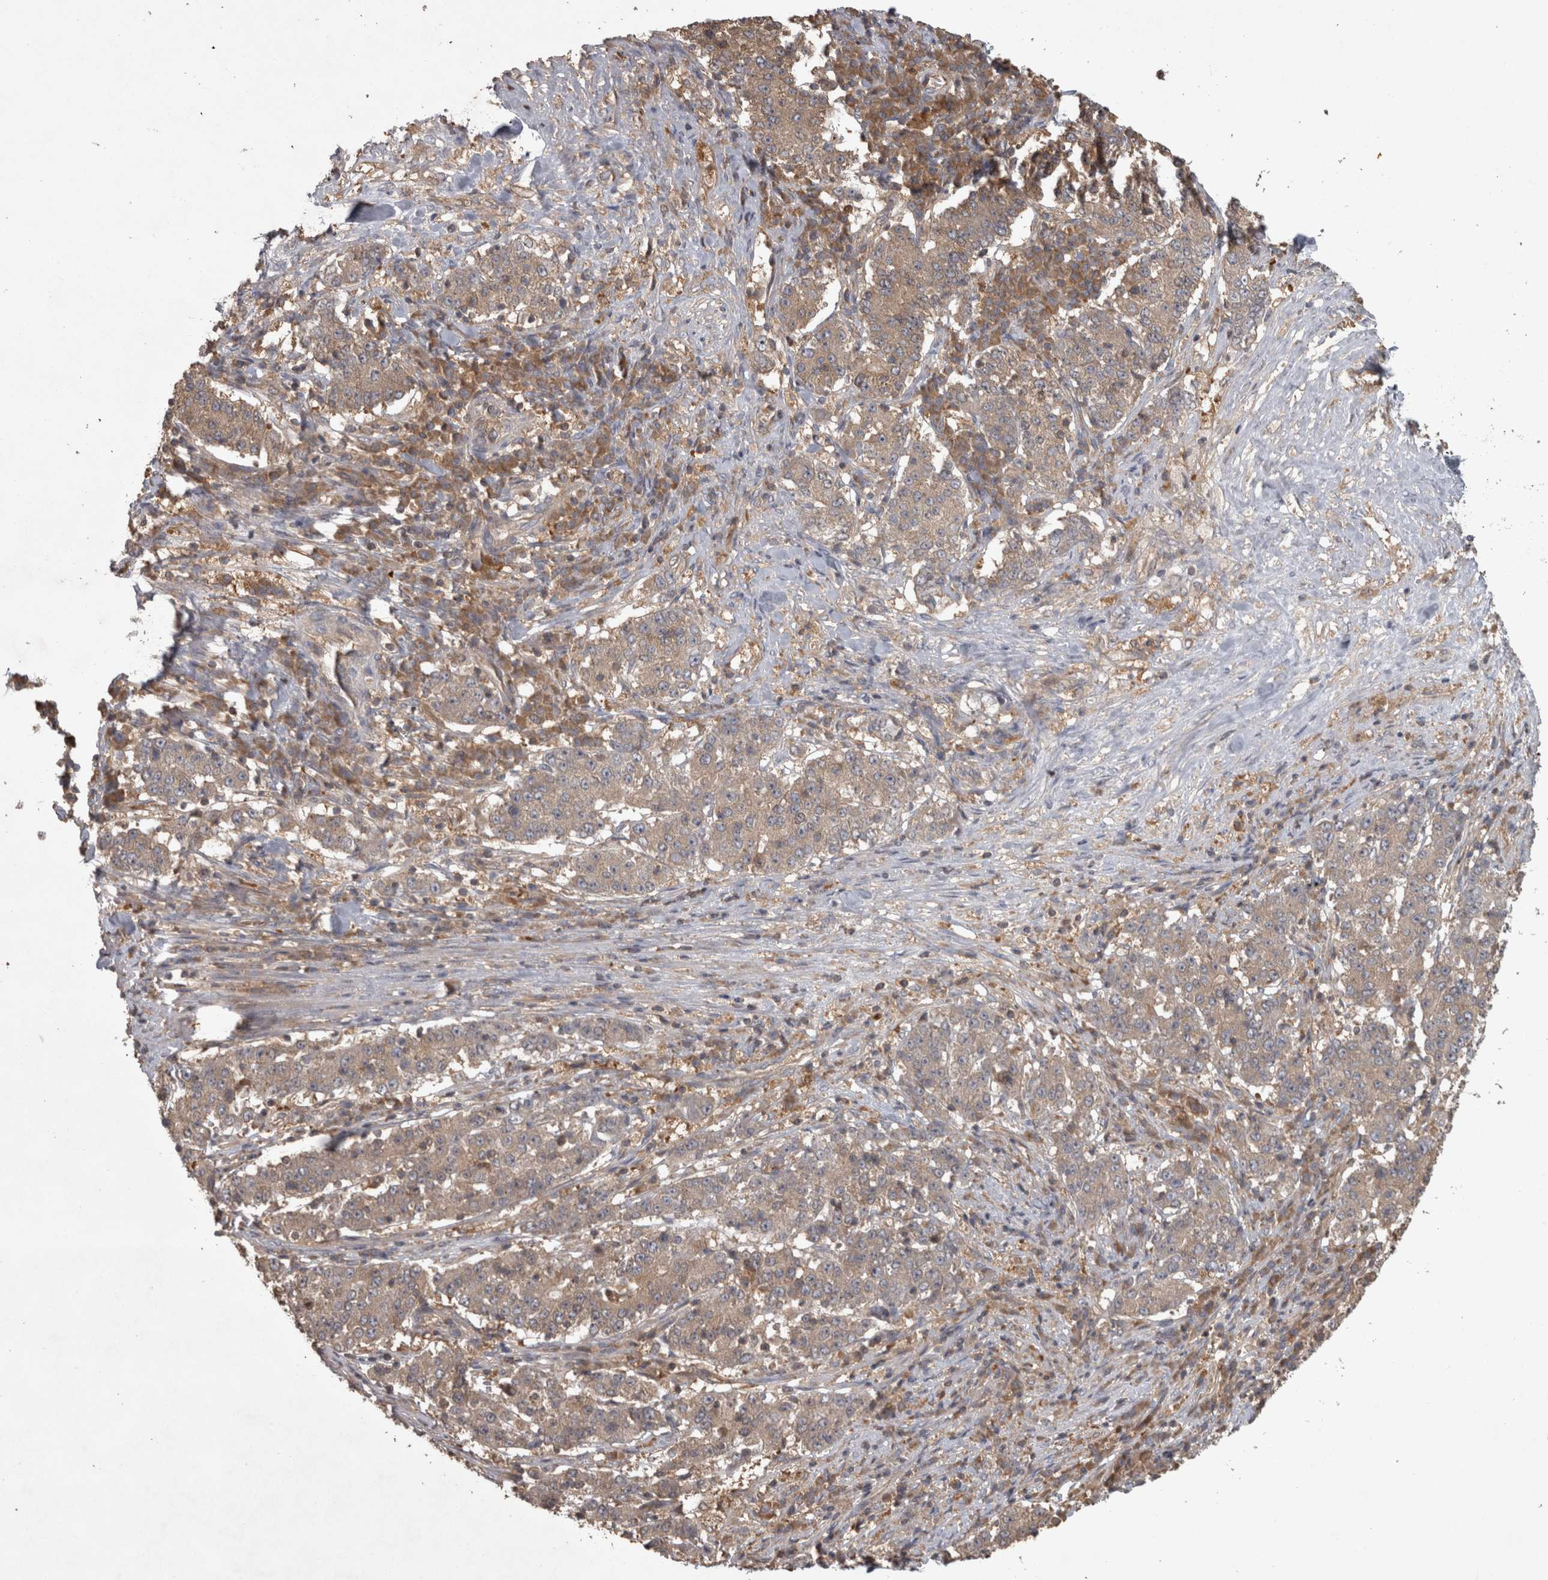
{"staining": {"intensity": "weak", "quantity": ">75%", "location": "cytoplasmic/membranous"}, "tissue": "stomach cancer", "cell_type": "Tumor cells", "image_type": "cancer", "snomed": [{"axis": "morphology", "description": "Adenocarcinoma, NOS"}, {"axis": "topography", "description": "Stomach"}], "caption": "Brown immunohistochemical staining in stomach adenocarcinoma exhibits weak cytoplasmic/membranous expression in about >75% of tumor cells. (brown staining indicates protein expression, while blue staining denotes nuclei).", "gene": "MICU3", "patient": {"sex": "male", "age": 59}}